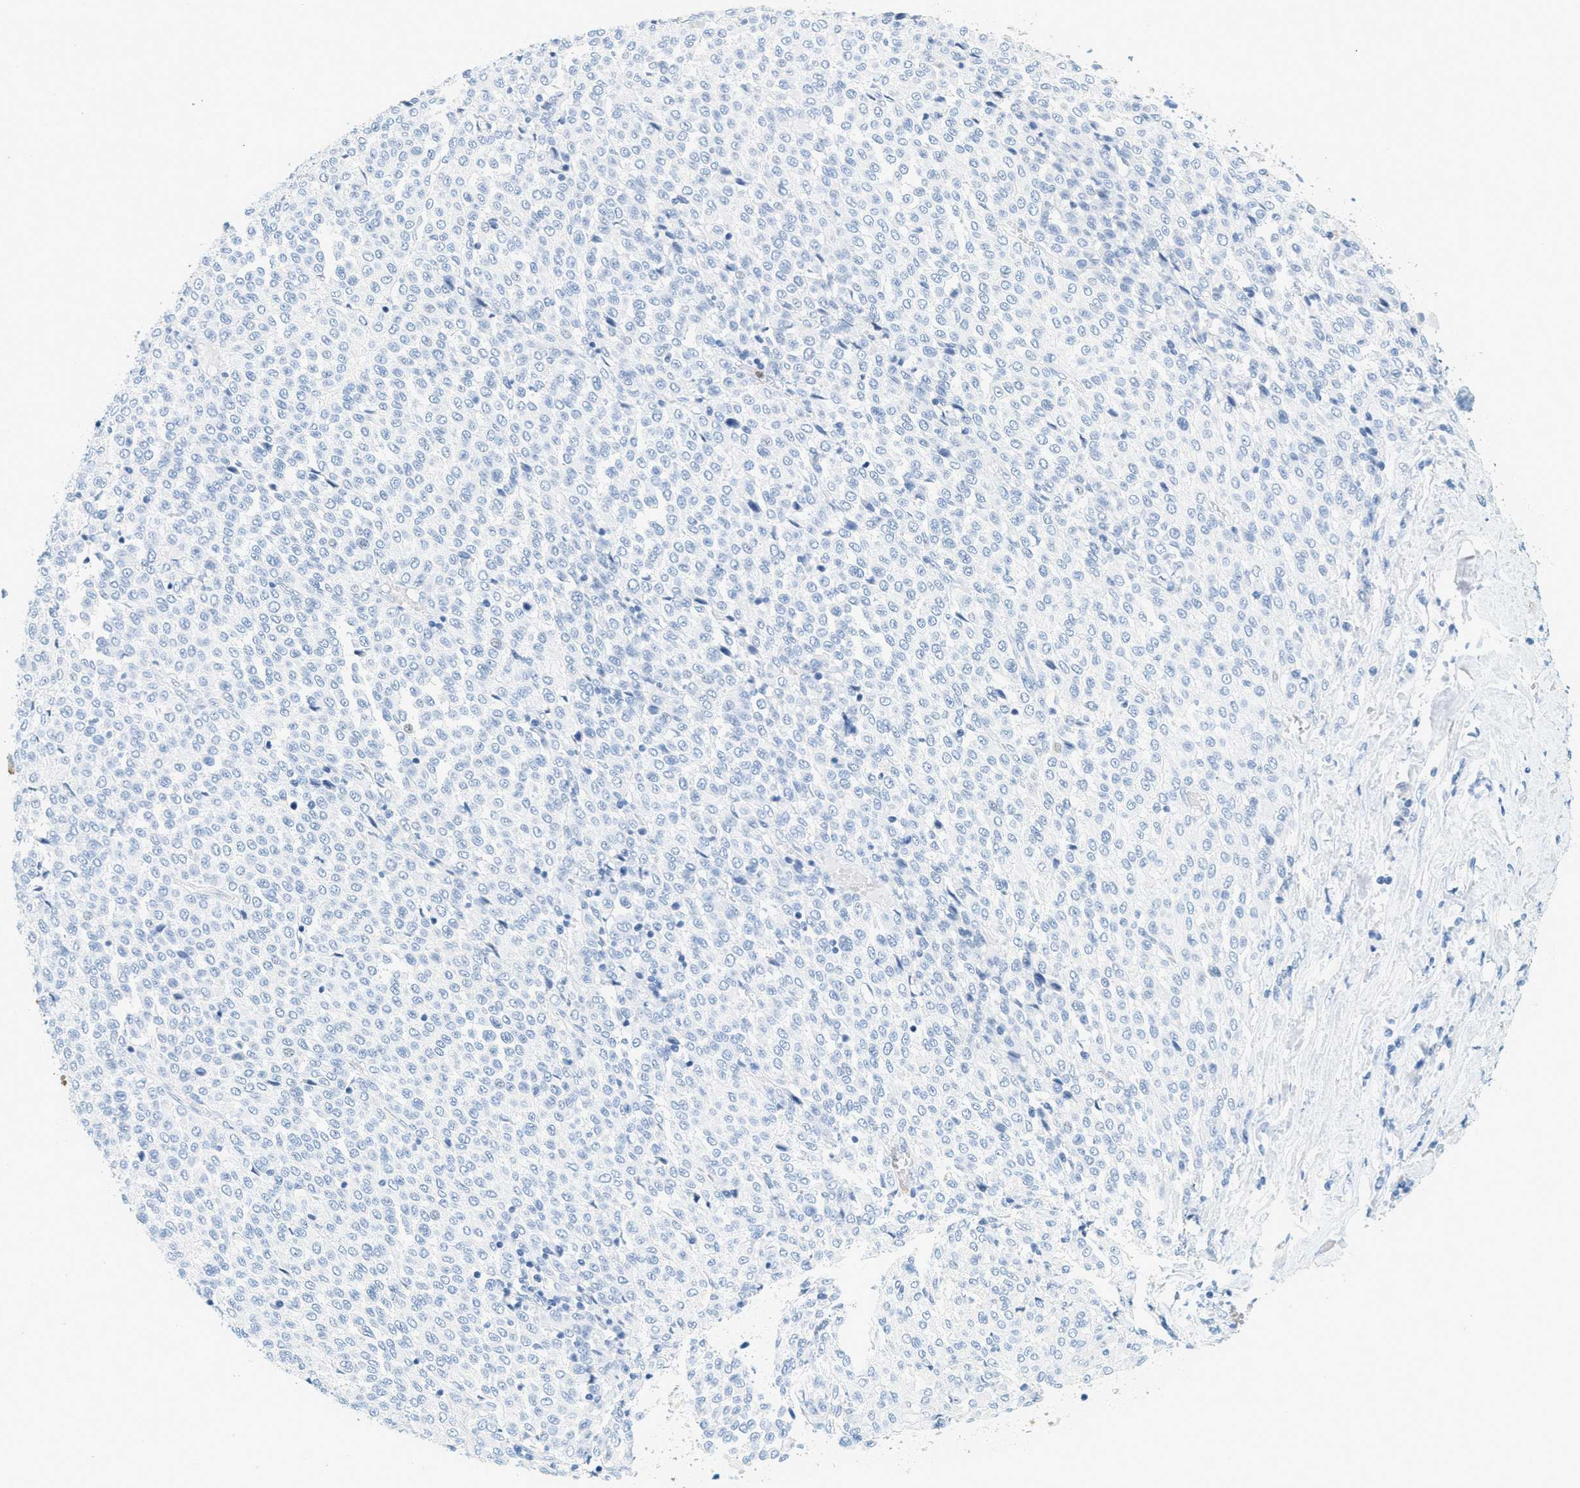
{"staining": {"intensity": "negative", "quantity": "none", "location": "none"}, "tissue": "melanoma", "cell_type": "Tumor cells", "image_type": "cancer", "snomed": [{"axis": "morphology", "description": "Malignant melanoma, Metastatic site"}, {"axis": "topography", "description": "Pancreas"}], "caption": "Immunohistochemistry (IHC) histopathology image of human melanoma stained for a protein (brown), which demonstrates no positivity in tumor cells.", "gene": "LCN2", "patient": {"sex": "female", "age": 30}}